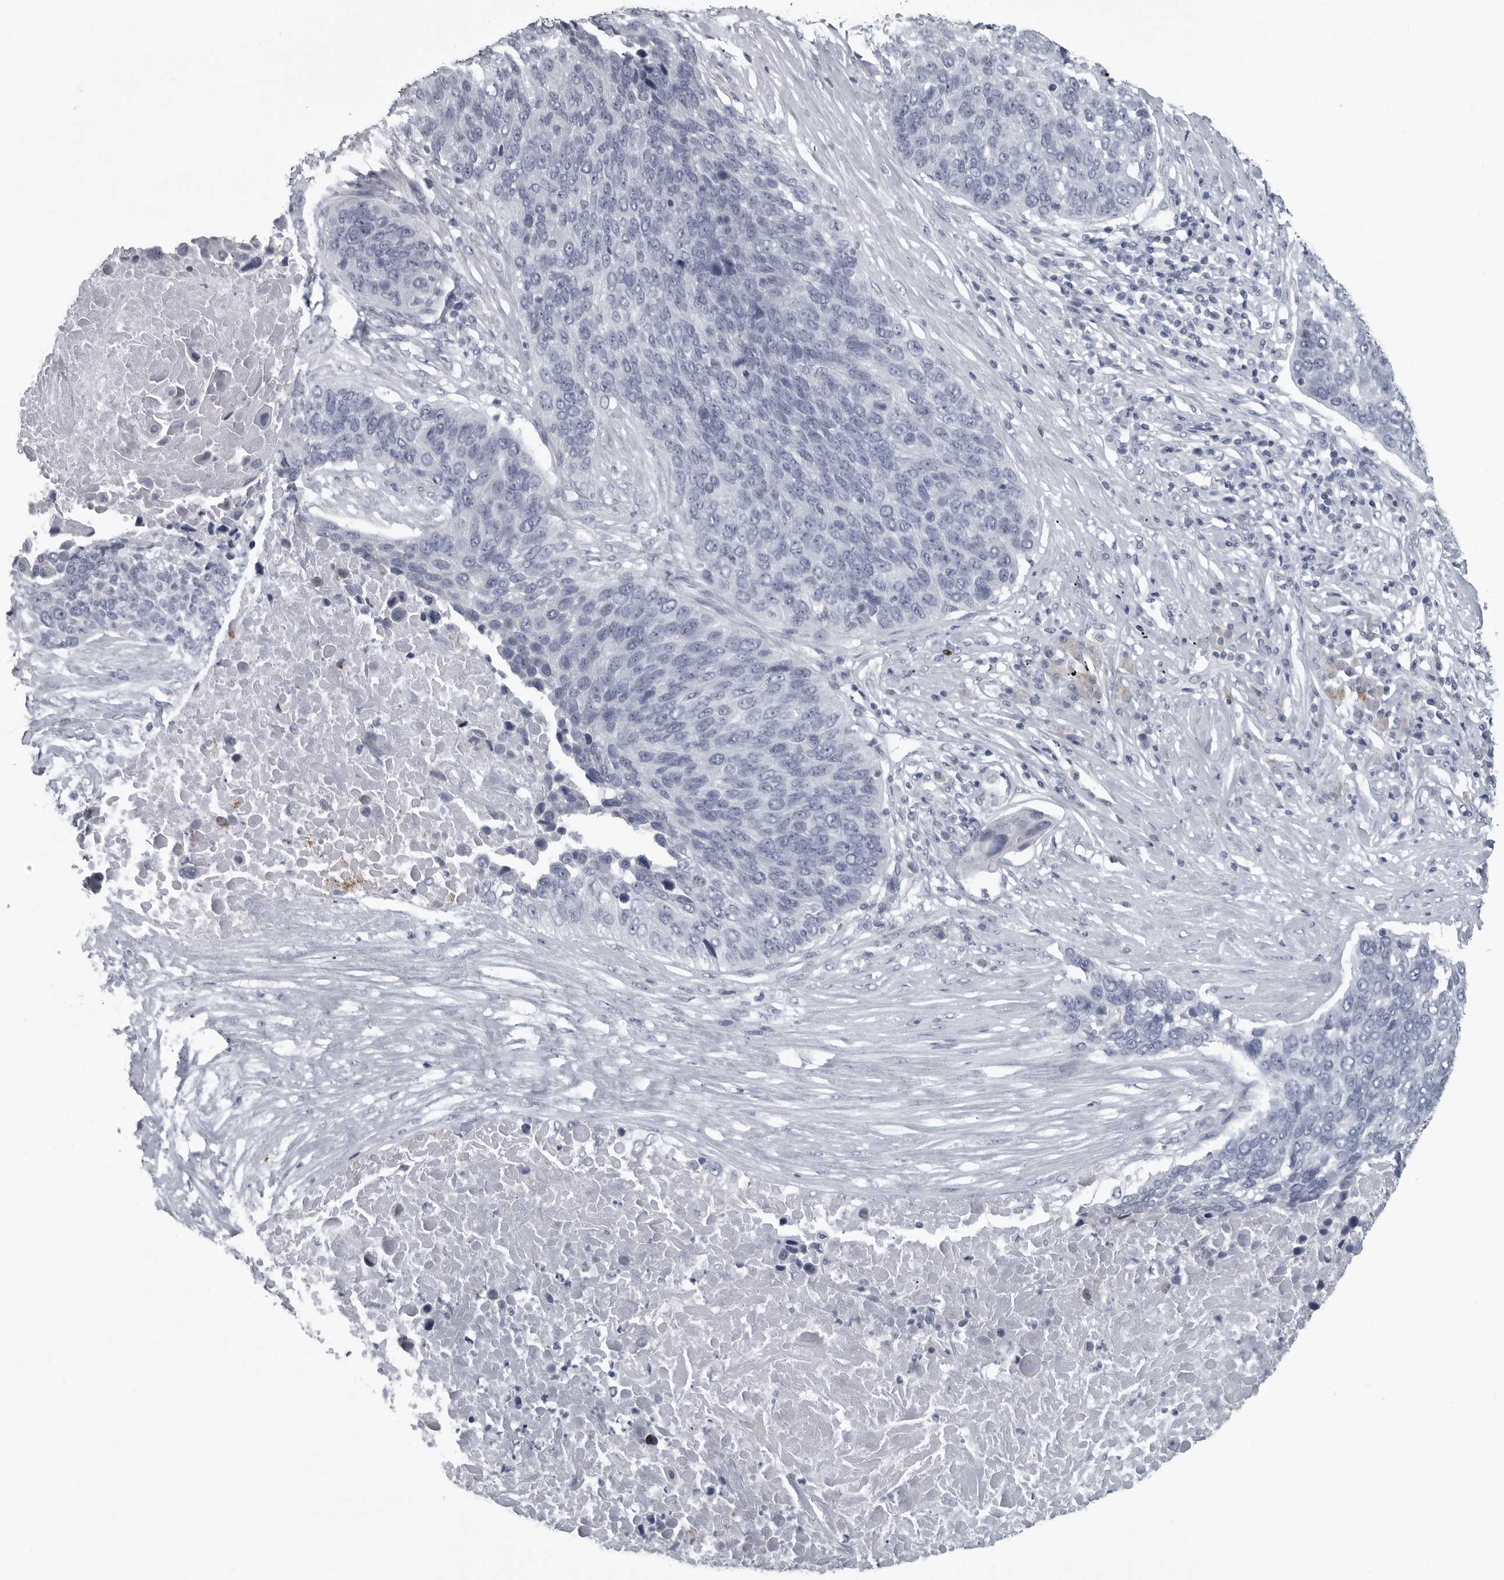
{"staining": {"intensity": "negative", "quantity": "none", "location": "none"}, "tissue": "lung cancer", "cell_type": "Tumor cells", "image_type": "cancer", "snomed": [{"axis": "morphology", "description": "Squamous cell carcinoma, NOS"}, {"axis": "topography", "description": "Lung"}], "caption": "Tumor cells are negative for protein expression in human lung cancer (squamous cell carcinoma).", "gene": "MYOC", "patient": {"sex": "male", "age": 66}}